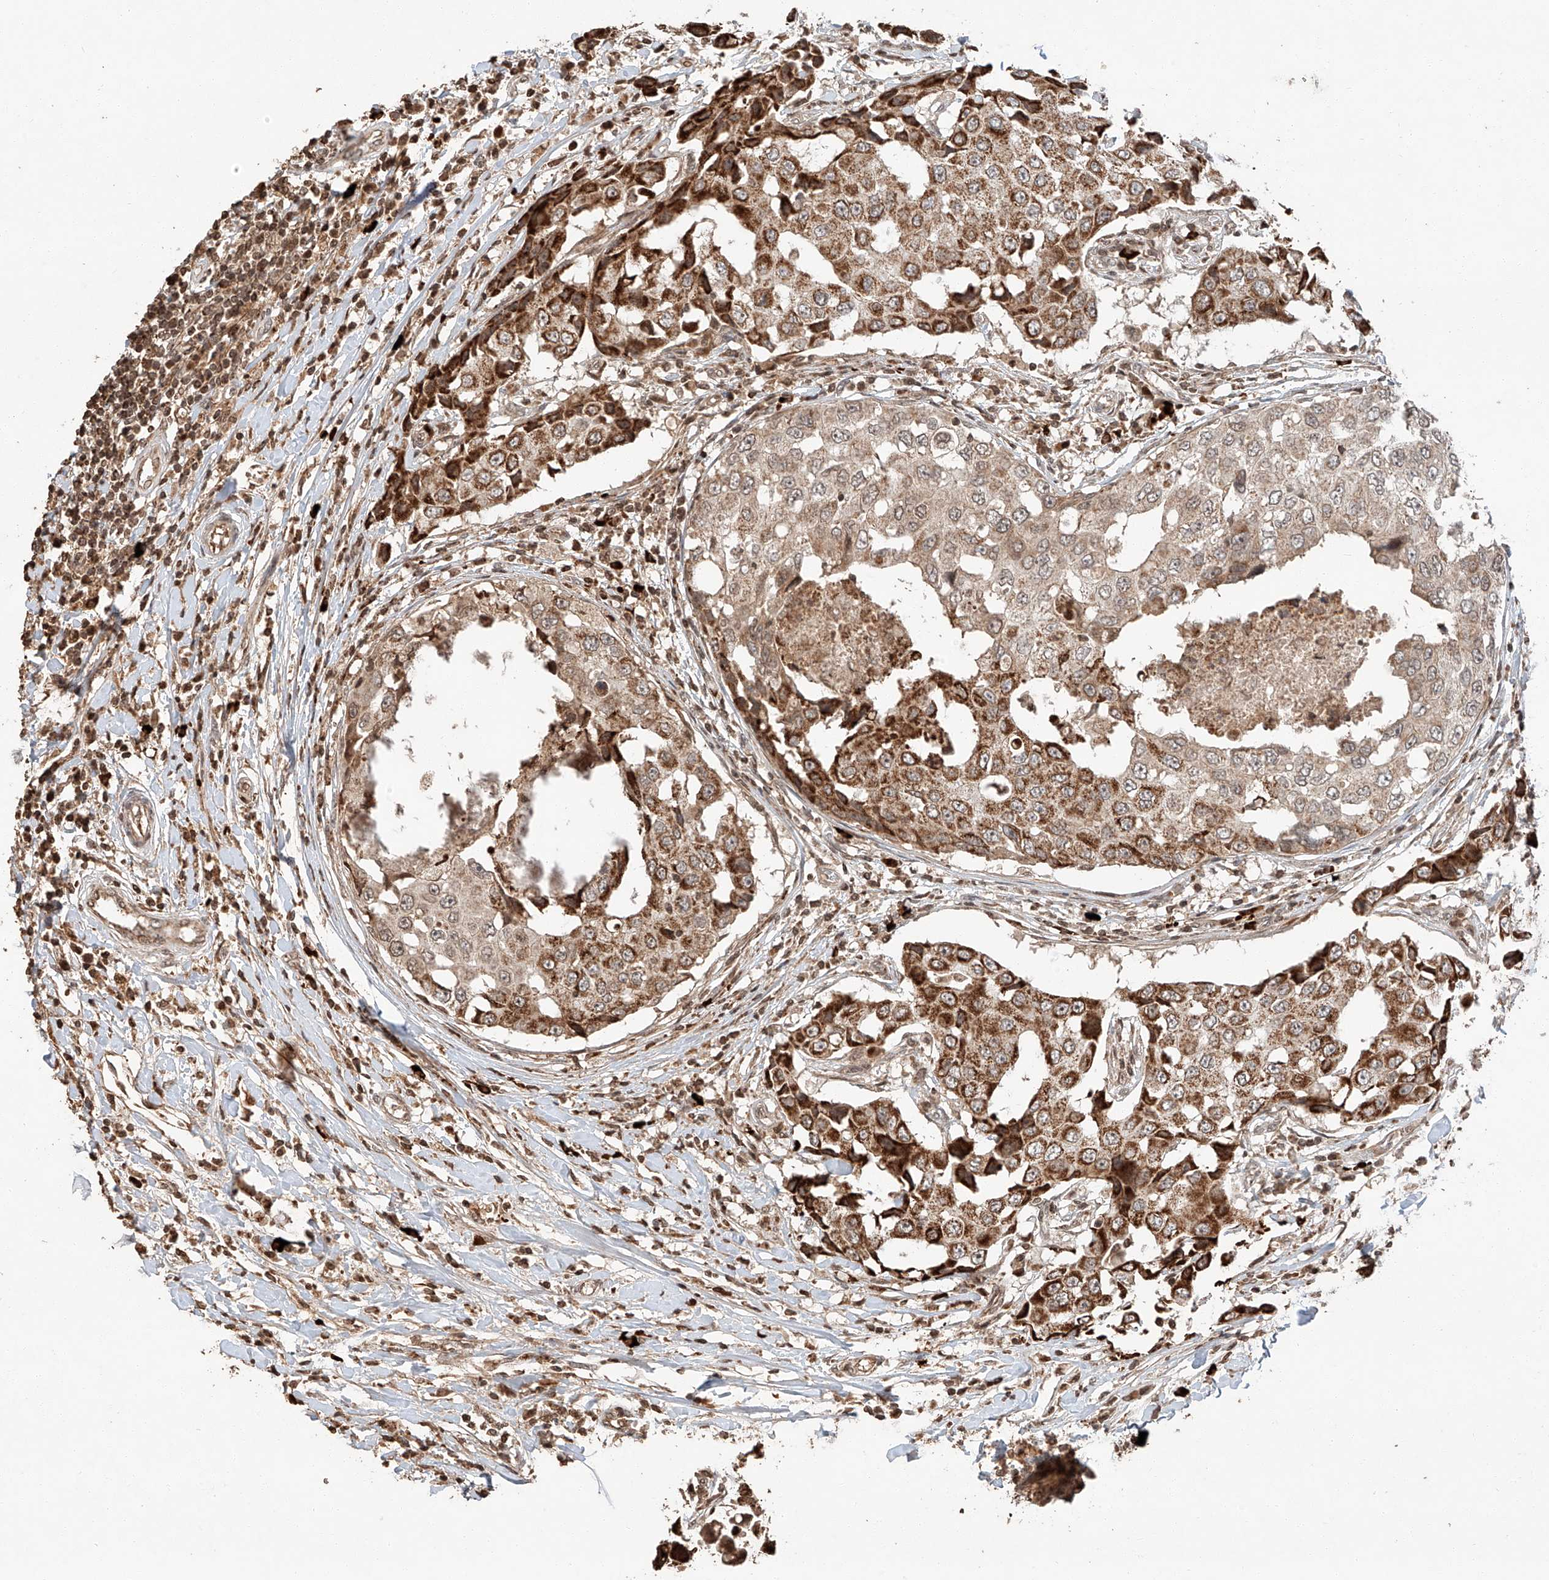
{"staining": {"intensity": "strong", "quantity": ">75%", "location": "cytoplasmic/membranous"}, "tissue": "breast cancer", "cell_type": "Tumor cells", "image_type": "cancer", "snomed": [{"axis": "morphology", "description": "Duct carcinoma"}, {"axis": "topography", "description": "Breast"}], "caption": "Tumor cells exhibit high levels of strong cytoplasmic/membranous expression in approximately >75% of cells in infiltrating ductal carcinoma (breast). The staining was performed using DAB, with brown indicating positive protein expression. Nuclei are stained blue with hematoxylin.", "gene": "ARHGAP33", "patient": {"sex": "female", "age": 27}}